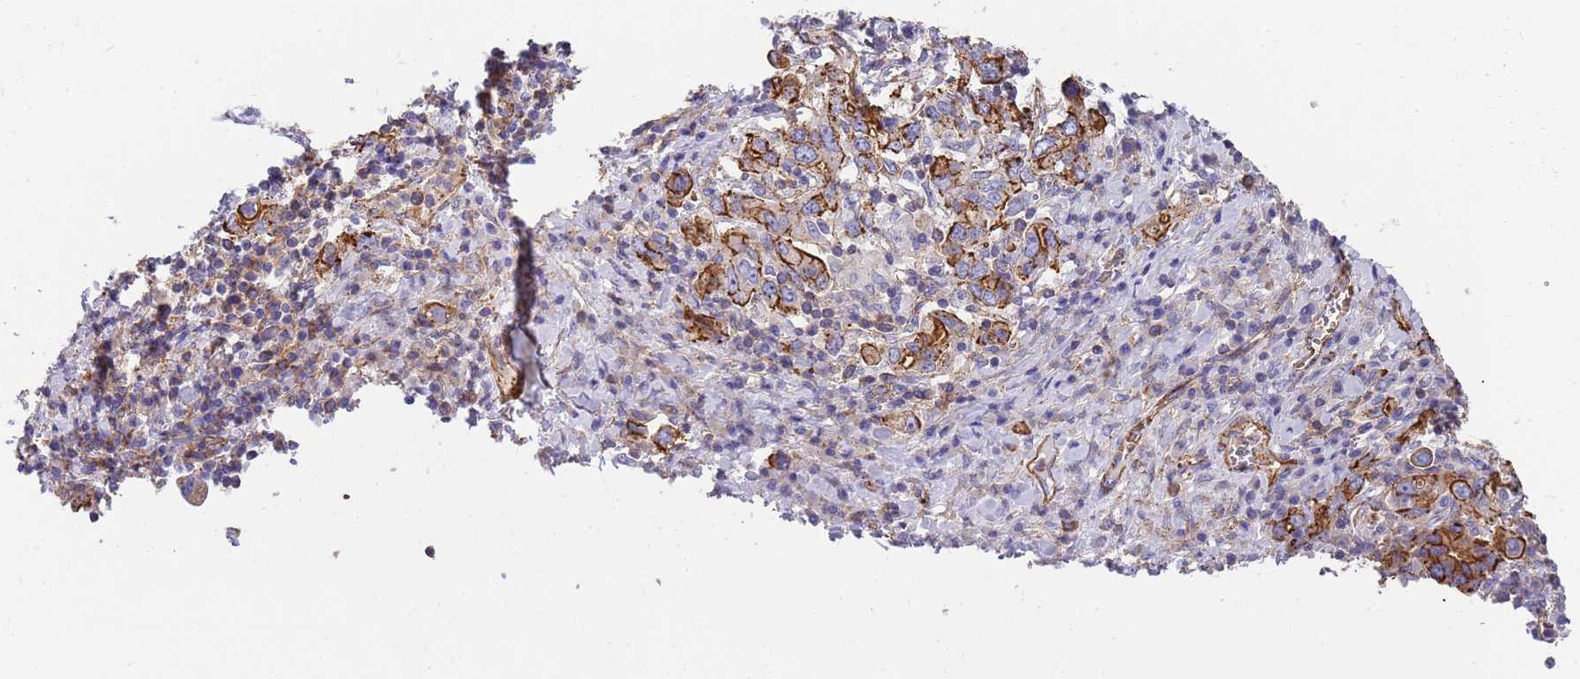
{"staining": {"intensity": "strong", "quantity": ">75%", "location": "cytoplasmic/membranous"}, "tissue": "stomach cancer", "cell_type": "Tumor cells", "image_type": "cancer", "snomed": [{"axis": "morphology", "description": "Adenocarcinoma, NOS"}, {"axis": "topography", "description": "Stomach, upper"}, {"axis": "topography", "description": "Stomach"}], "caption": "Tumor cells exhibit strong cytoplasmic/membranous expression in about >75% of cells in adenocarcinoma (stomach). (DAB (3,3'-diaminobenzidine) IHC with brightfield microscopy, high magnification).", "gene": "GFRAL", "patient": {"sex": "male", "age": 62}}